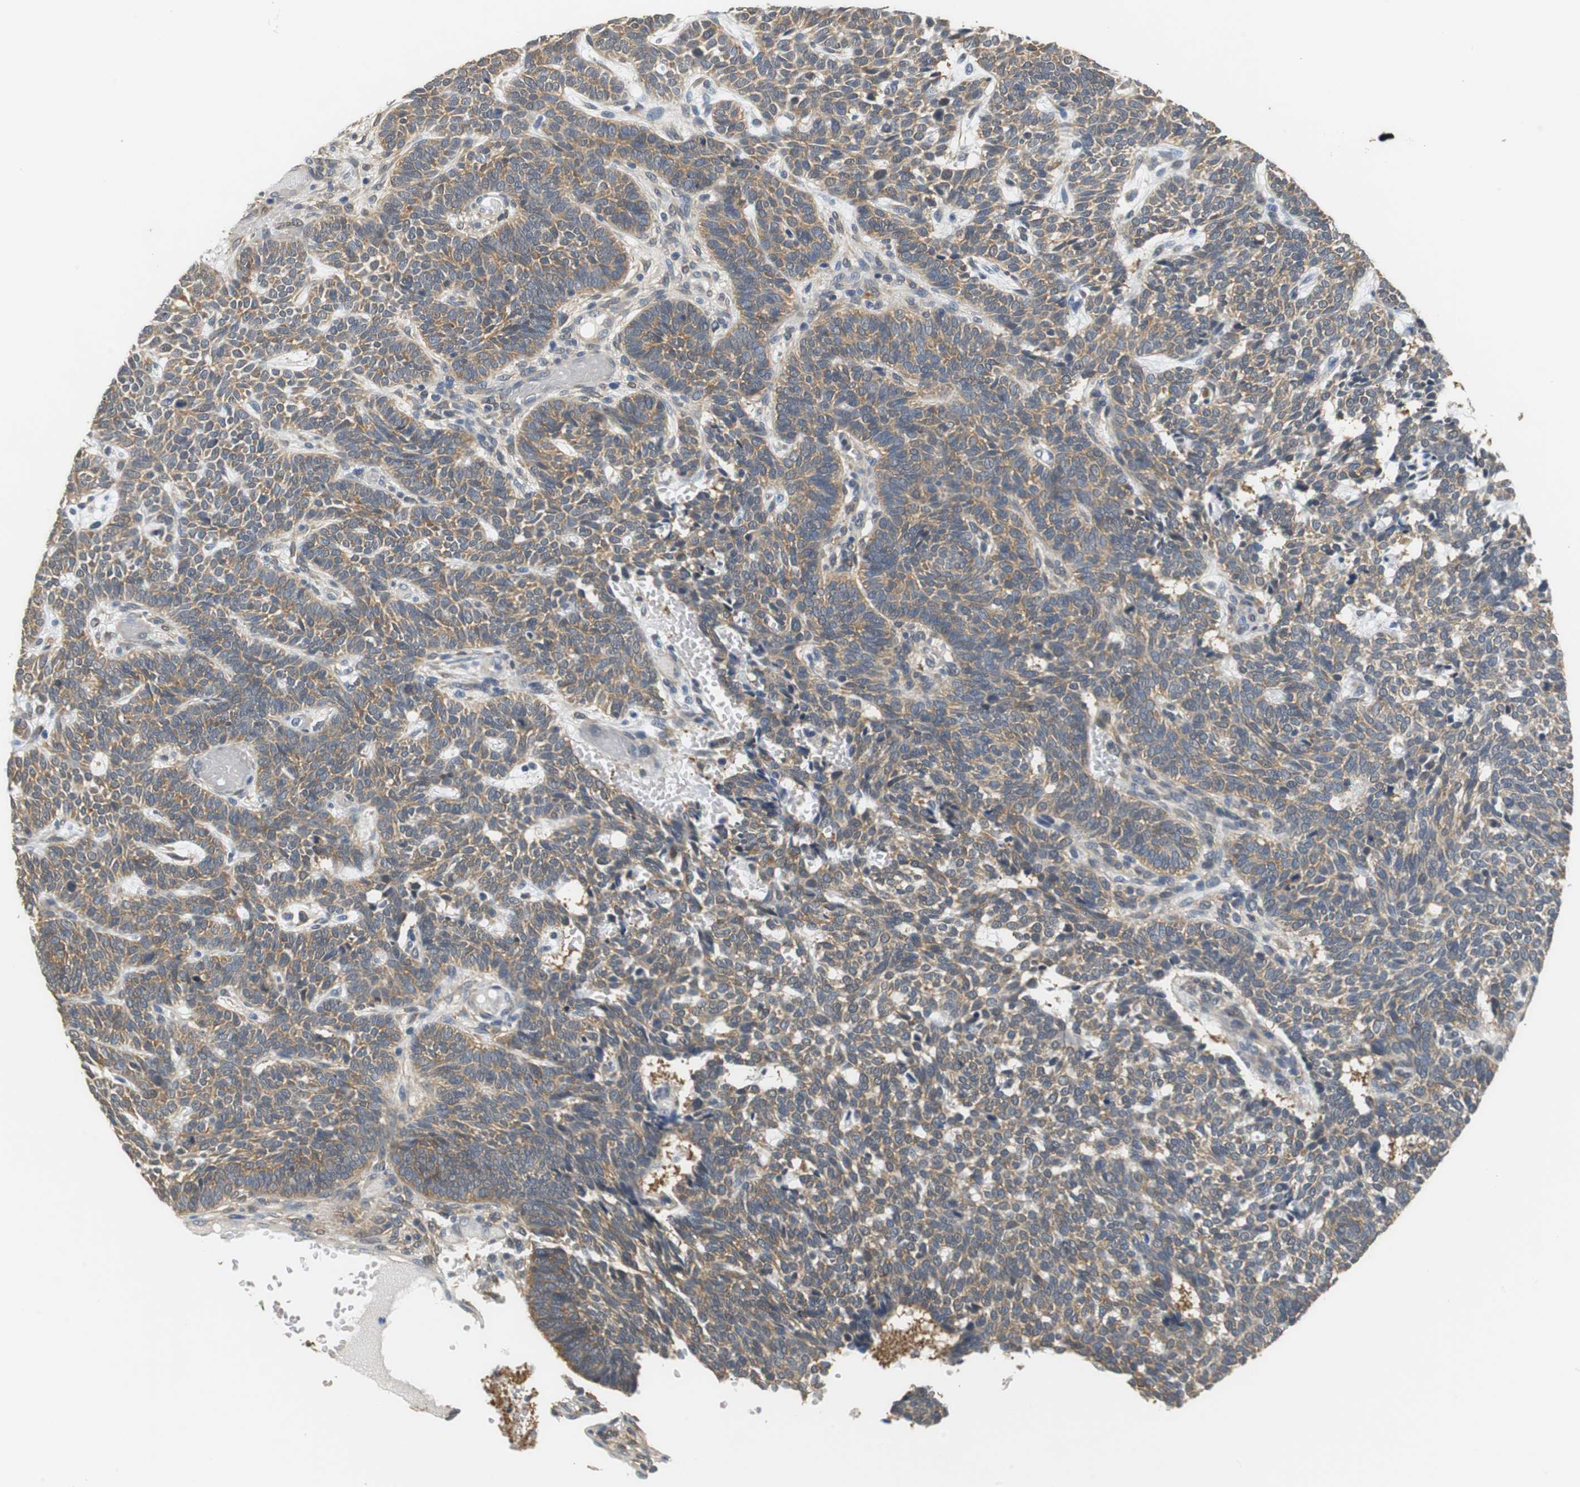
{"staining": {"intensity": "moderate", "quantity": ">75%", "location": "cytoplasmic/membranous"}, "tissue": "skin cancer", "cell_type": "Tumor cells", "image_type": "cancer", "snomed": [{"axis": "morphology", "description": "Normal tissue, NOS"}, {"axis": "morphology", "description": "Basal cell carcinoma"}, {"axis": "topography", "description": "Skin"}], "caption": "The photomicrograph displays staining of basal cell carcinoma (skin), revealing moderate cytoplasmic/membranous protein staining (brown color) within tumor cells. Using DAB (brown) and hematoxylin (blue) stains, captured at high magnification using brightfield microscopy.", "gene": "UBQLN2", "patient": {"sex": "male", "age": 87}}